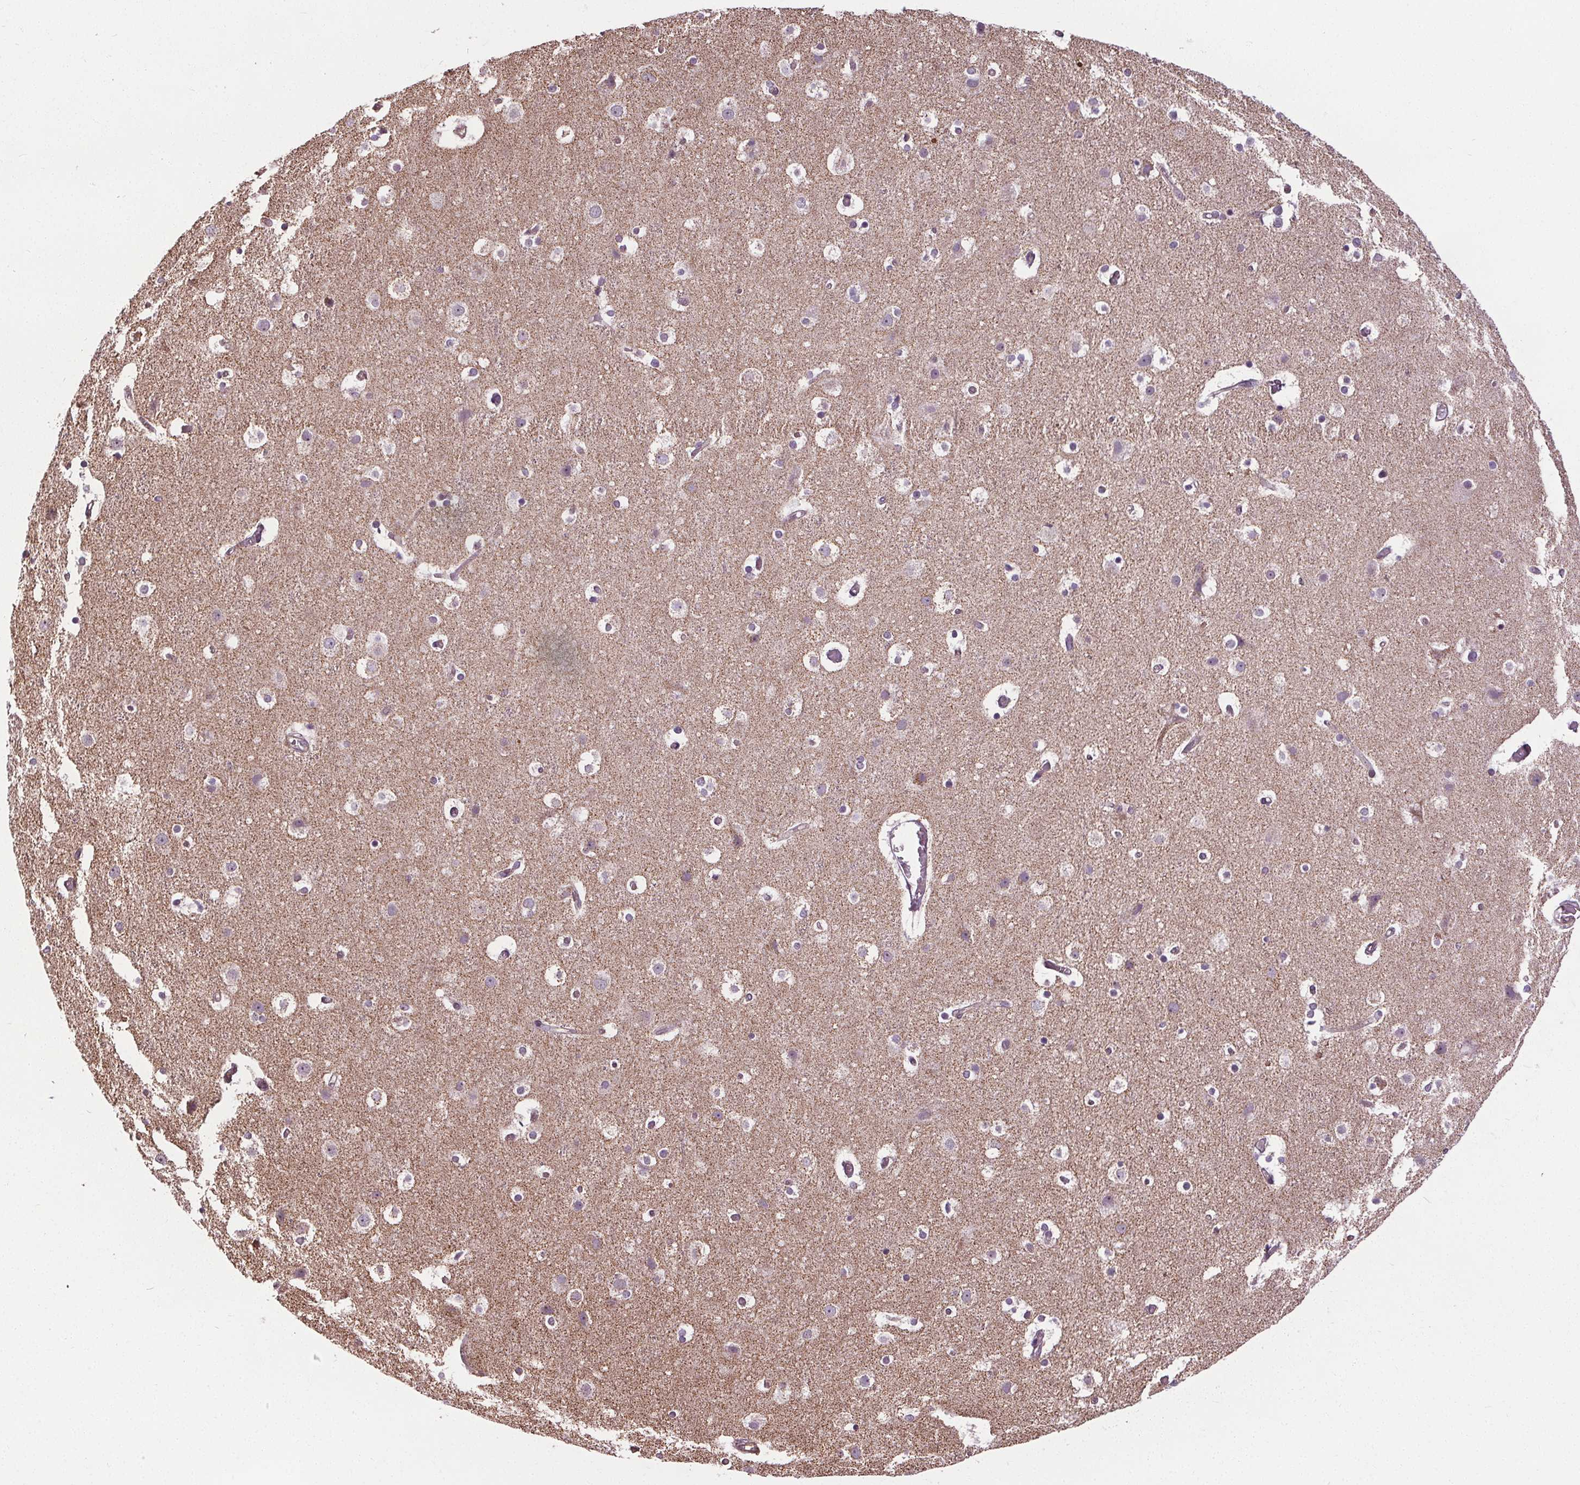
{"staining": {"intensity": "negative", "quantity": "none", "location": "none"}, "tissue": "cerebral cortex", "cell_type": "Endothelial cells", "image_type": "normal", "snomed": [{"axis": "morphology", "description": "Normal tissue, NOS"}, {"axis": "topography", "description": "Cerebral cortex"}], "caption": "Histopathology image shows no significant protein positivity in endothelial cells of benign cerebral cortex. The staining is performed using DAB brown chromogen with nuclei counter-stained in using hematoxylin.", "gene": "ZNF548", "patient": {"sex": "female", "age": 52}}